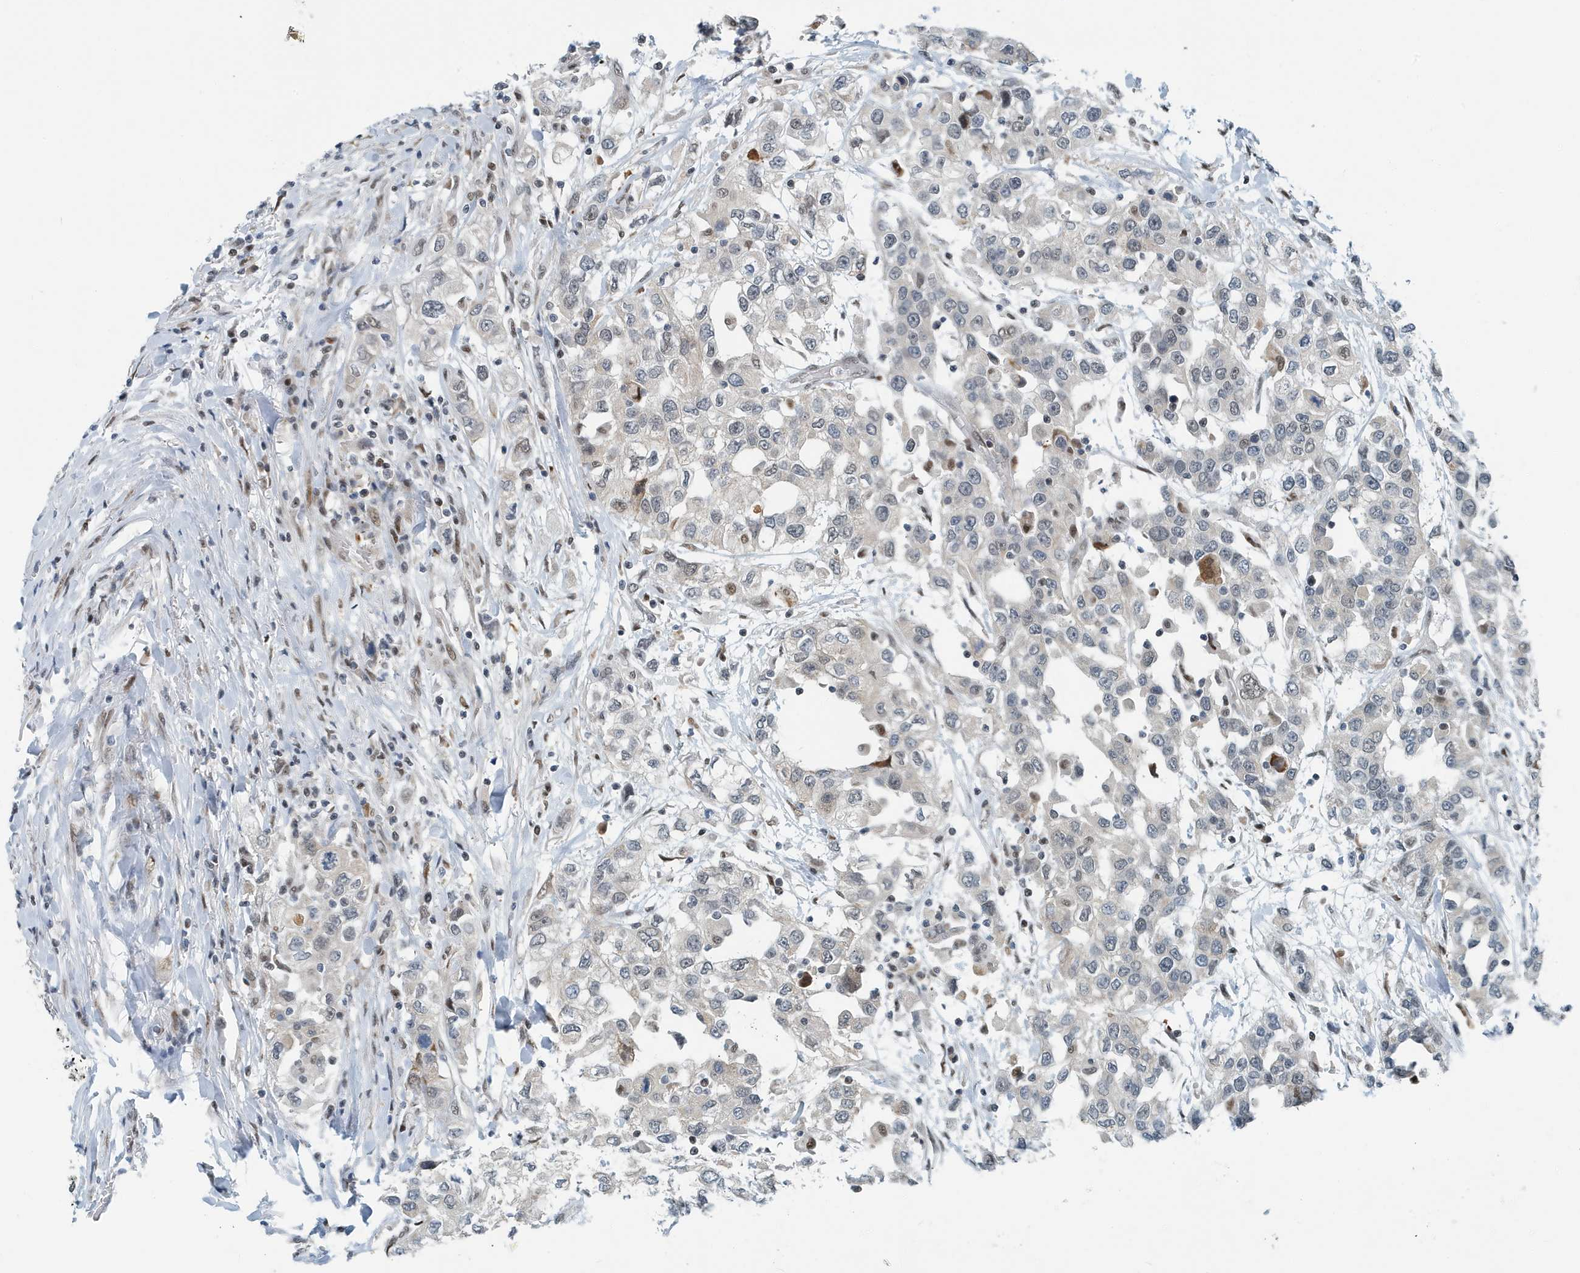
{"staining": {"intensity": "weak", "quantity": "<25%", "location": "nuclear"}, "tissue": "urothelial cancer", "cell_type": "Tumor cells", "image_type": "cancer", "snomed": [{"axis": "morphology", "description": "Urothelial carcinoma, High grade"}, {"axis": "topography", "description": "Urinary bladder"}], "caption": "This image is of urothelial cancer stained with immunohistochemistry to label a protein in brown with the nuclei are counter-stained blue. There is no positivity in tumor cells.", "gene": "KIF15", "patient": {"sex": "female", "age": 80}}